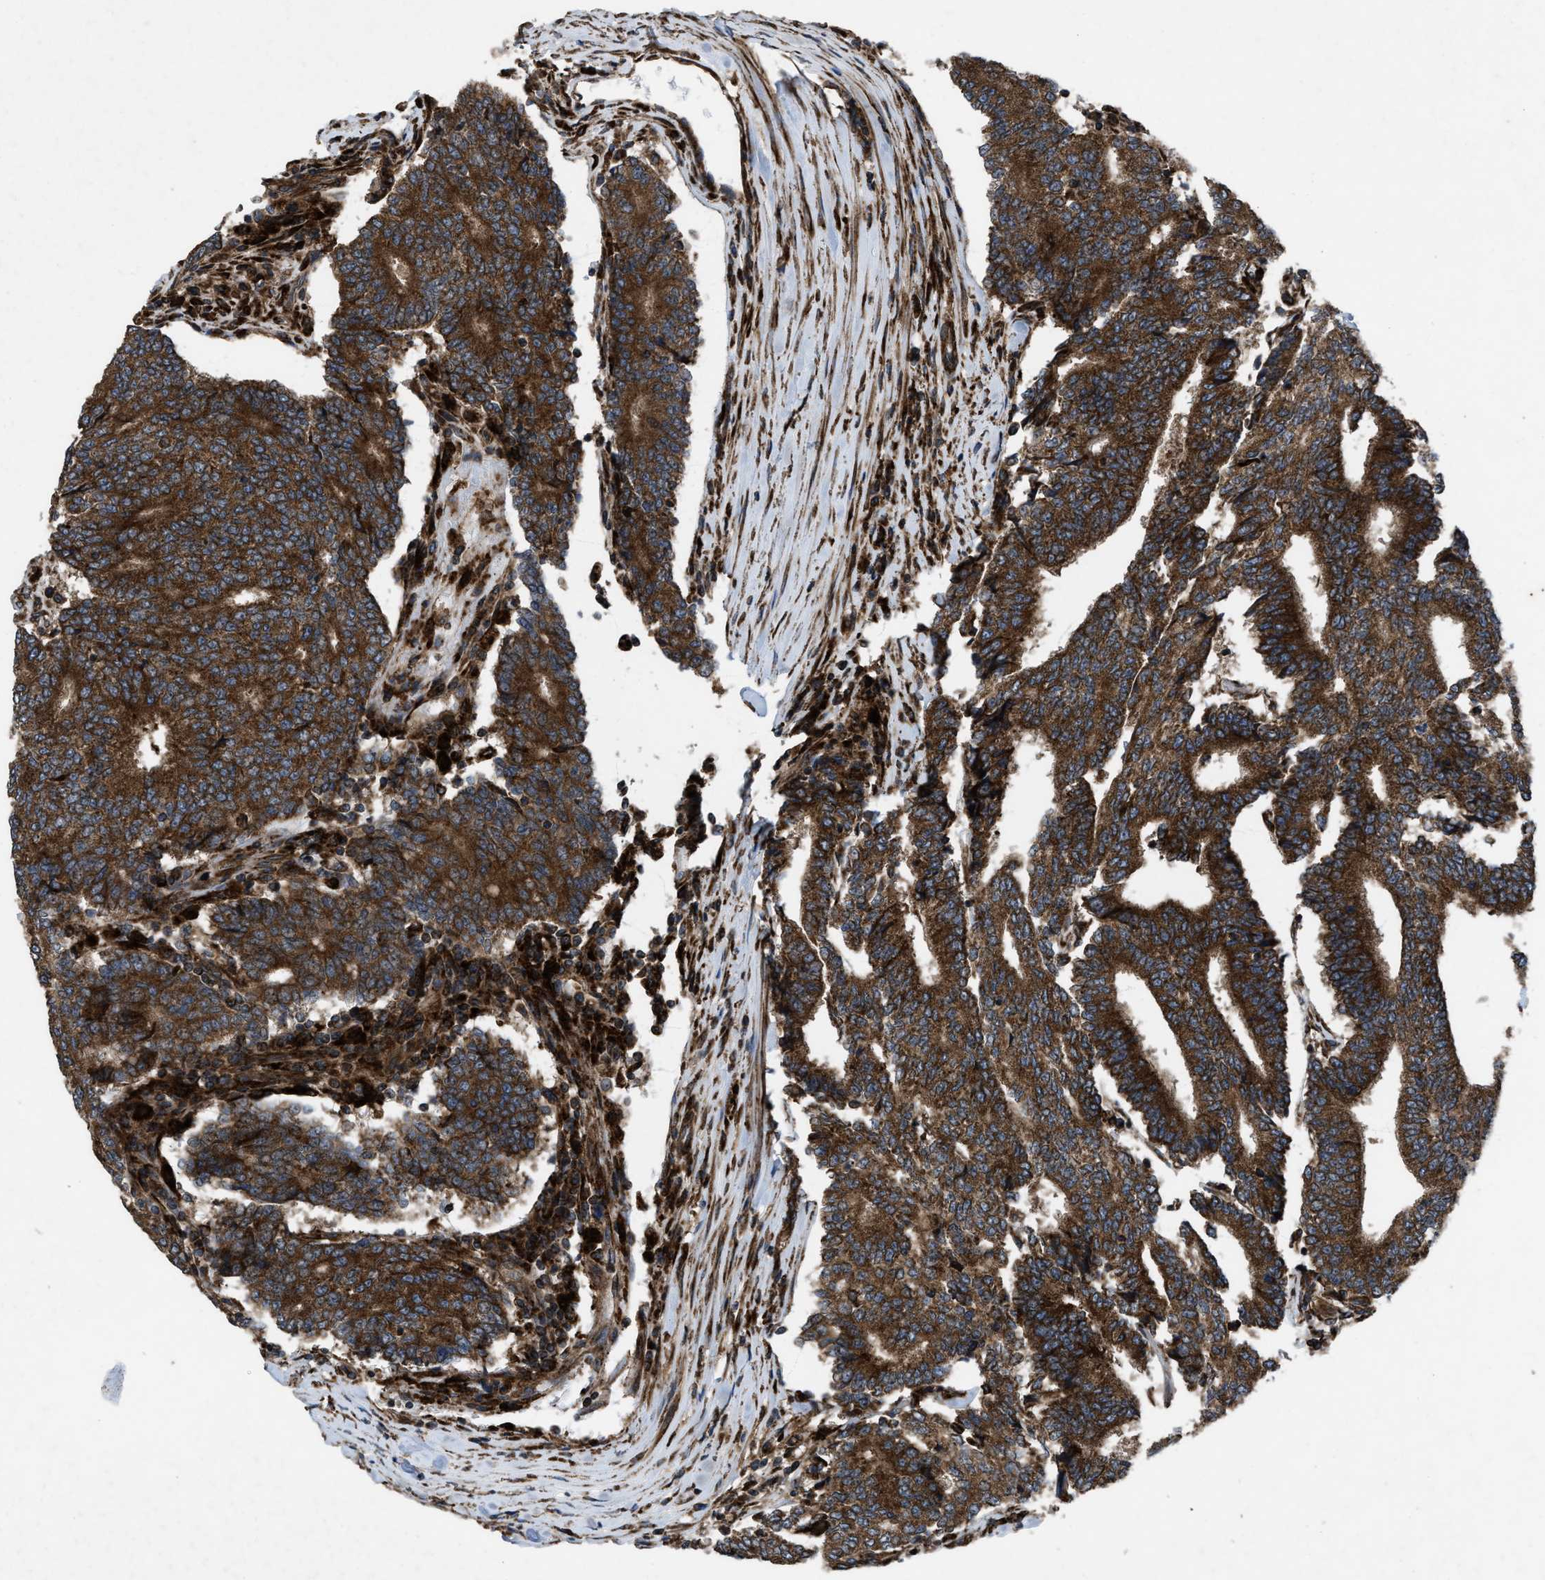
{"staining": {"intensity": "strong", "quantity": ">75%", "location": "cytoplasmic/membranous"}, "tissue": "prostate cancer", "cell_type": "Tumor cells", "image_type": "cancer", "snomed": [{"axis": "morphology", "description": "Normal tissue, NOS"}, {"axis": "morphology", "description": "Adenocarcinoma, High grade"}, {"axis": "topography", "description": "Prostate"}, {"axis": "topography", "description": "Seminal veicle"}], "caption": "Immunohistochemical staining of prostate high-grade adenocarcinoma demonstrates high levels of strong cytoplasmic/membranous protein staining in approximately >75% of tumor cells.", "gene": "PER3", "patient": {"sex": "male", "age": 55}}